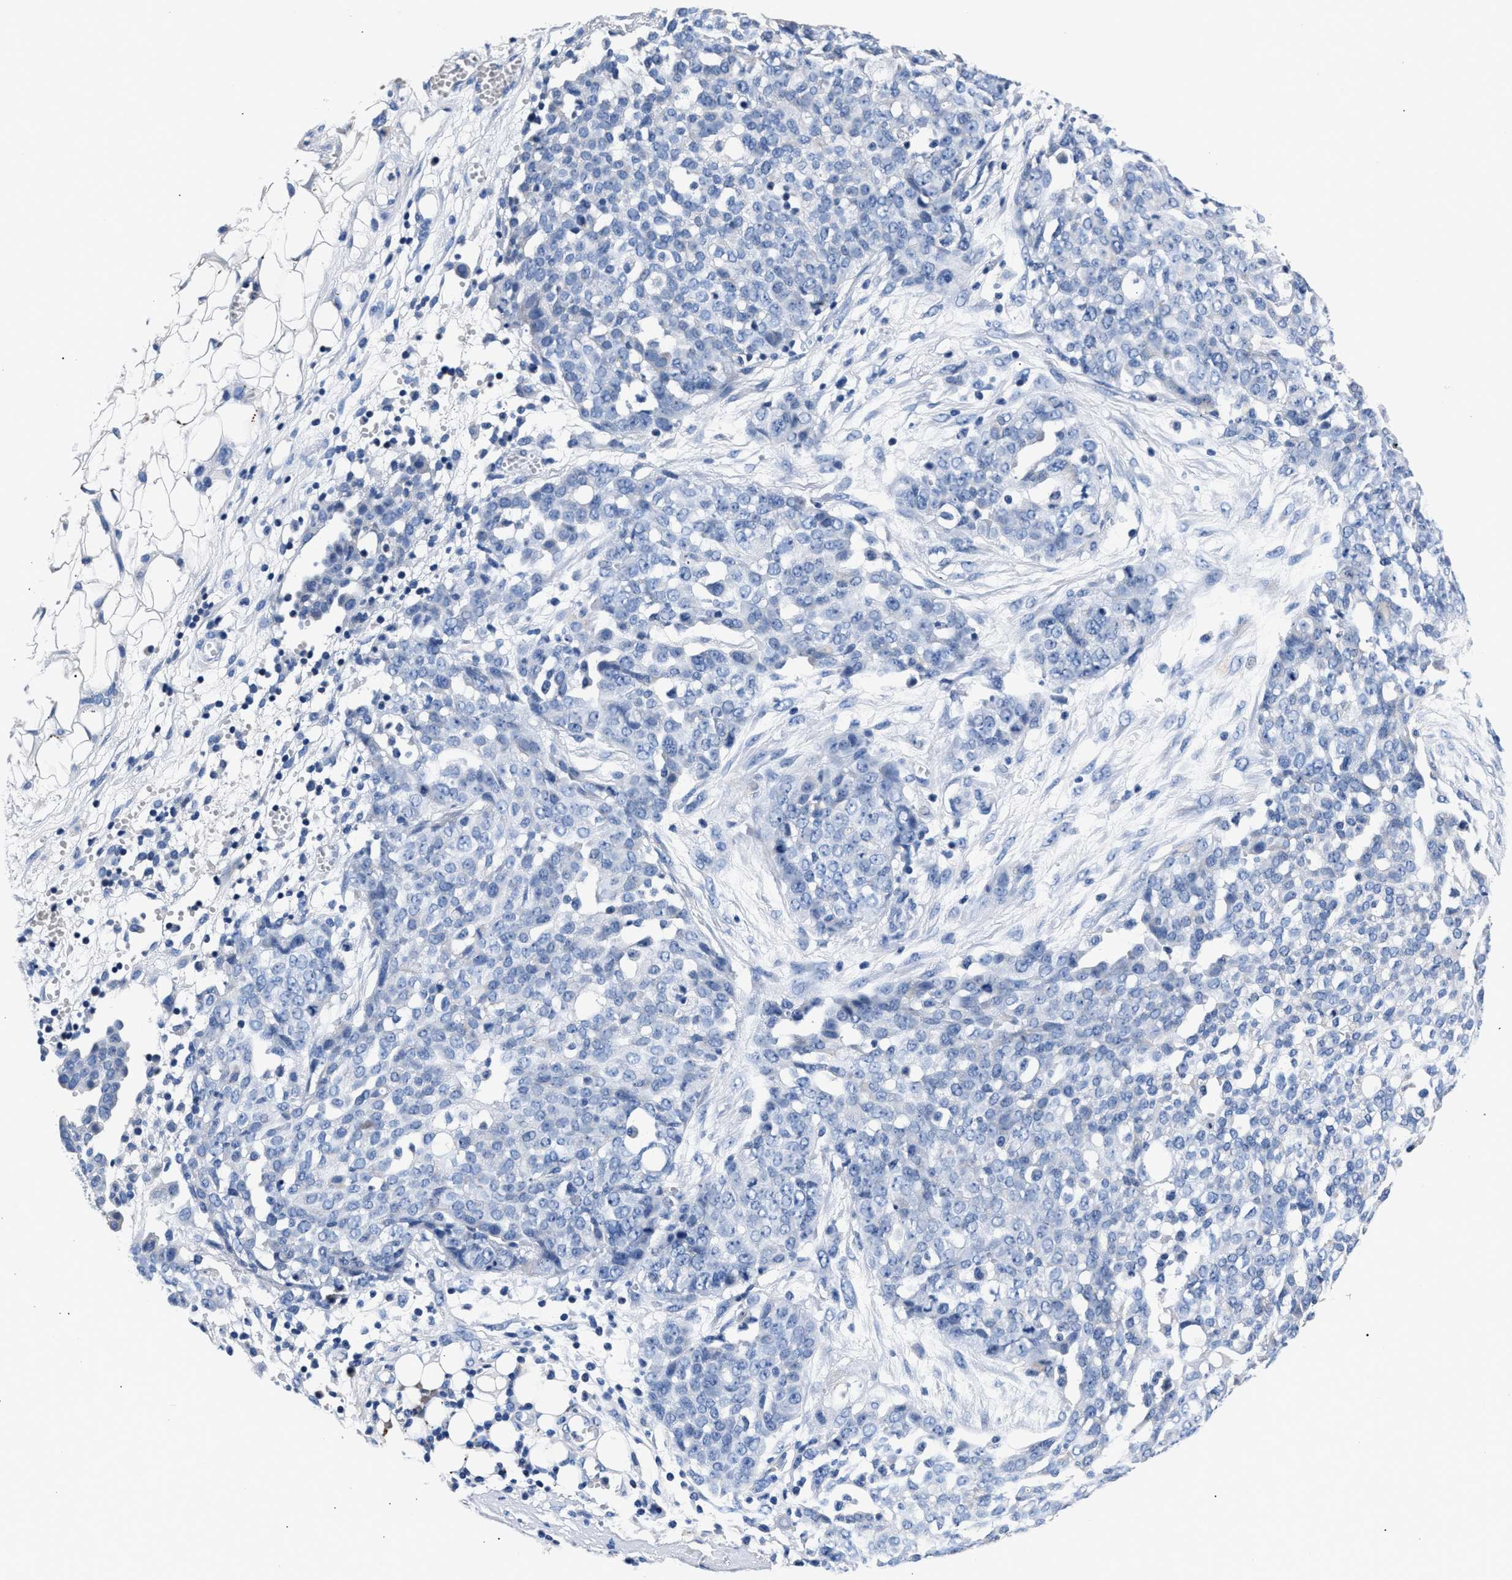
{"staining": {"intensity": "negative", "quantity": "none", "location": "none"}, "tissue": "ovarian cancer", "cell_type": "Tumor cells", "image_type": "cancer", "snomed": [{"axis": "morphology", "description": "Cystadenocarcinoma, serous, NOS"}, {"axis": "topography", "description": "Soft tissue"}, {"axis": "topography", "description": "Ovary"}], "caption": "Immunohistochemistry histopathology image of neoplastic tissue: human ovarian cancer stained with DAB exhibits no significant protein positivity in tumor cells.", "gene": "PHF24", "patient": {"sex": "female", "age": 57}}